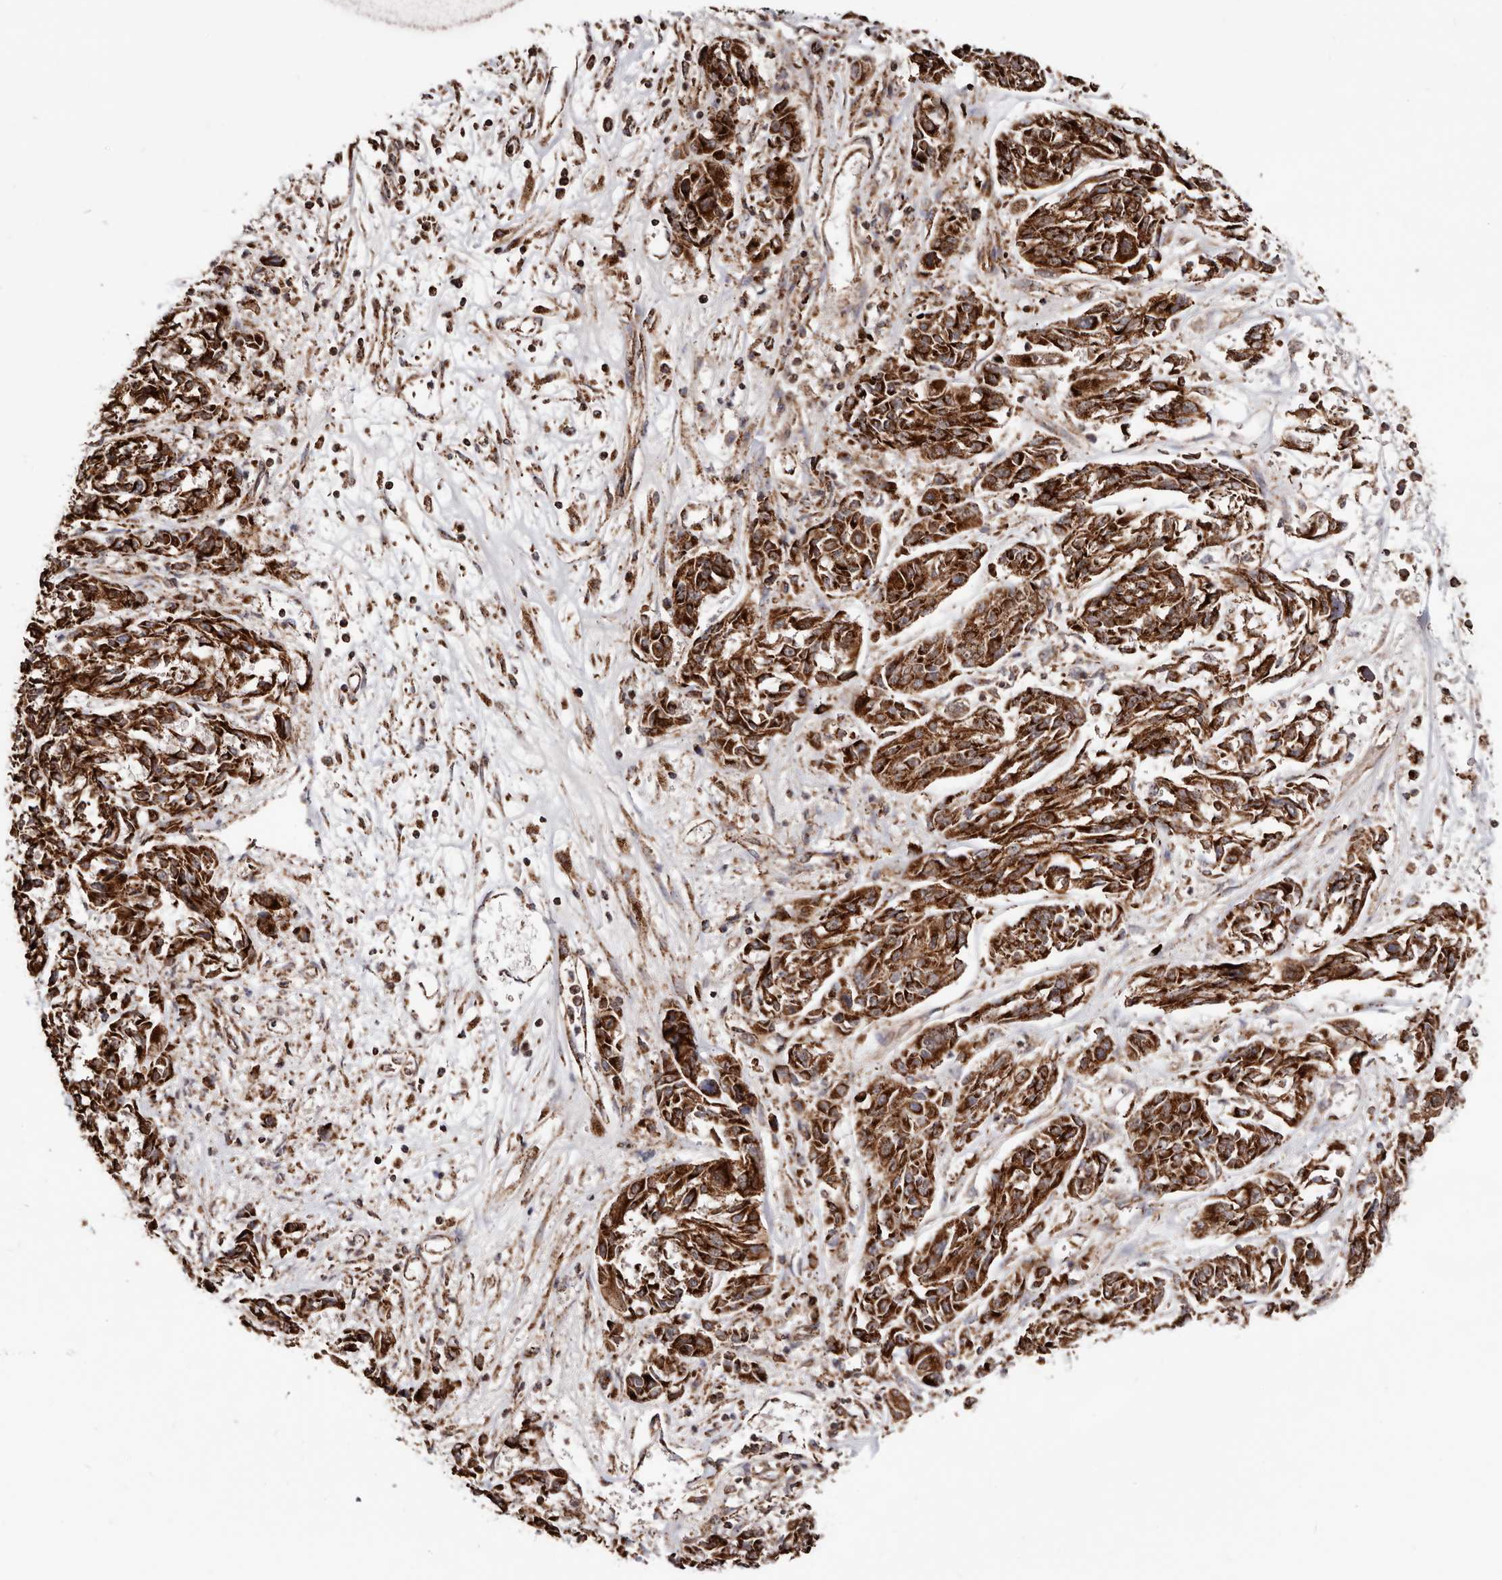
{"staining": {"intensity": "strong", "quantity": ">75%", "location": "cytoplasmic/membranous"}, "tissue": "melanoma", "cell_type": "Tumor cells", "image_type": "cancer", "snomed": [{"axis": "morphology", "description": "Malignant melanoma, NOS"}, {"axis": "topography", "description": "Skin"}], "caption": "Protein staining demonstrates strong cytoplasmic/membranous staining in about >75% of tumor cells in melanoma.", "gene": "PRKACB", "patient": {"sex": "male", "age": 53}}